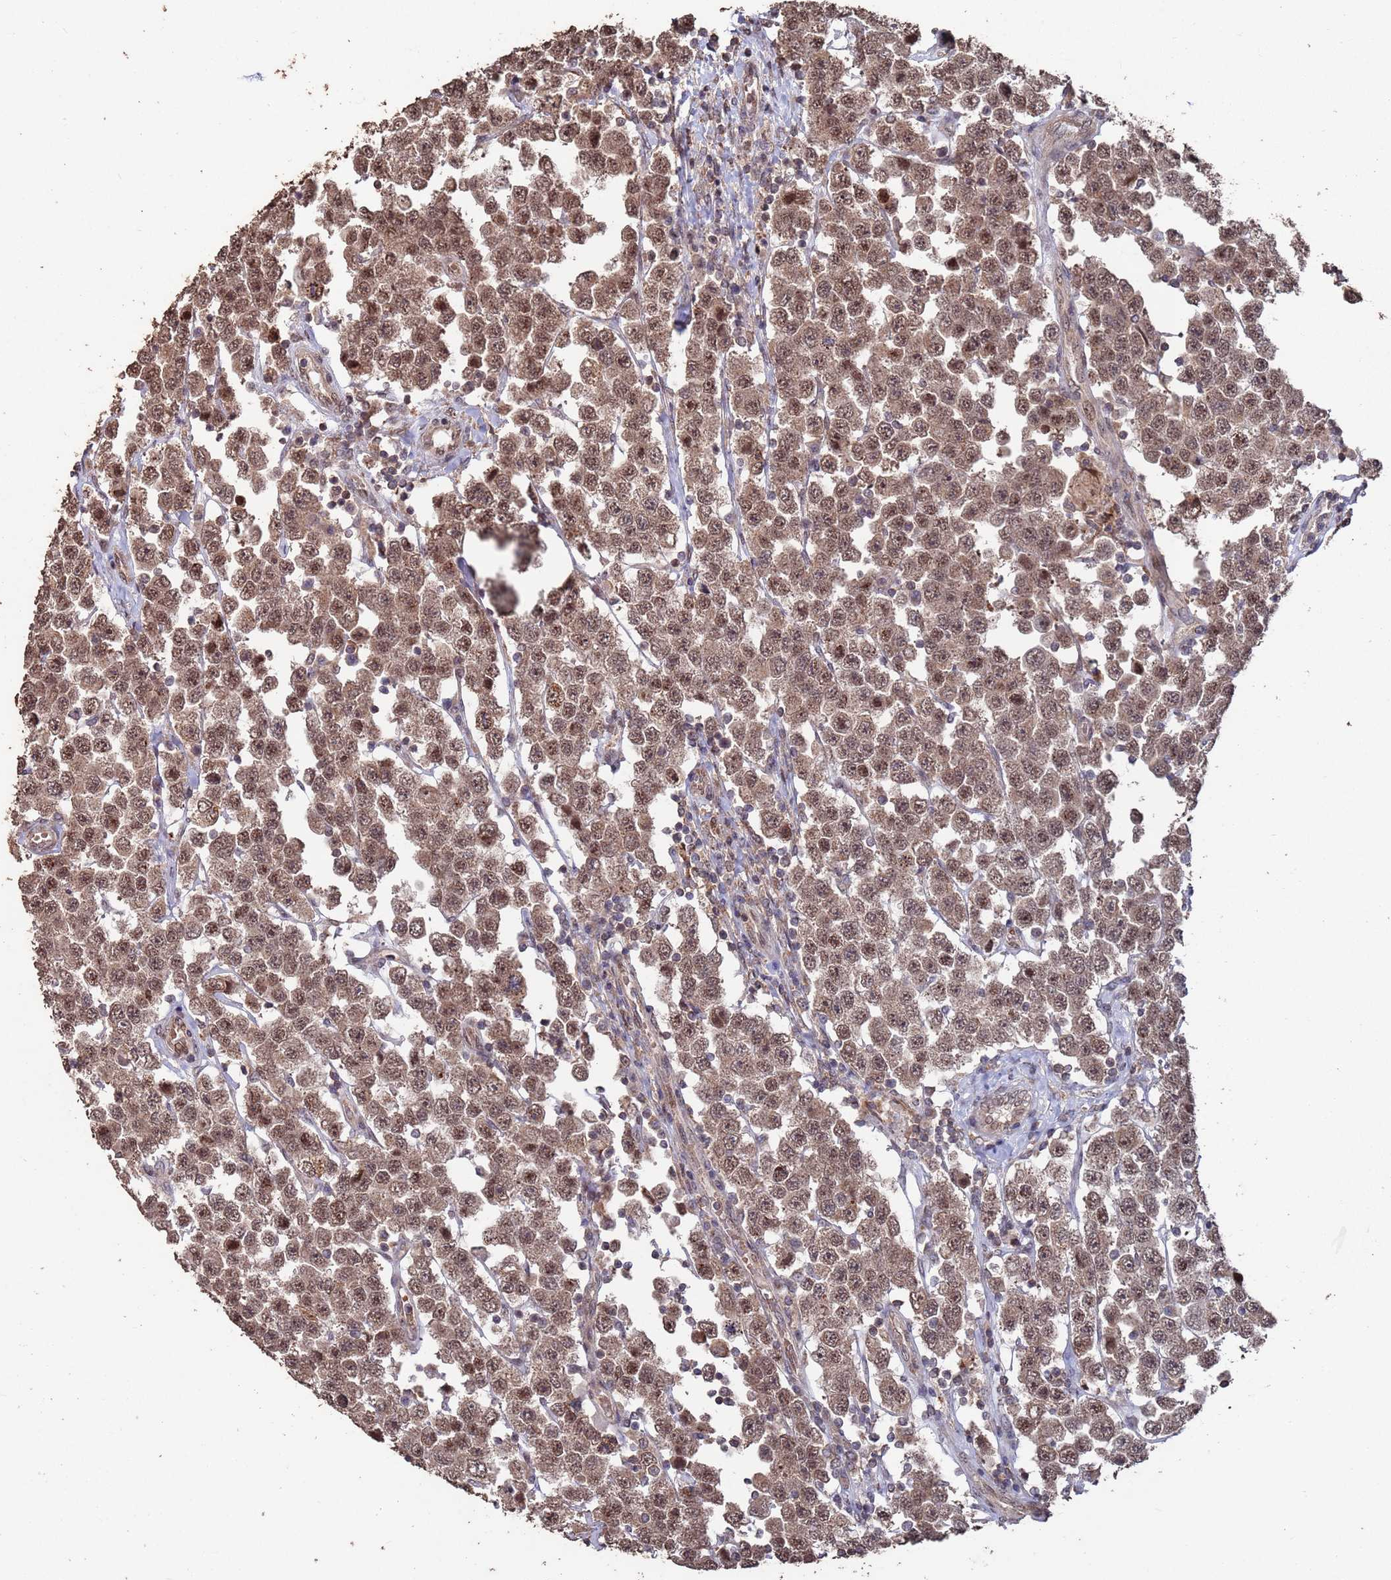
{"staining": {"intensity": "moderate", "quantity": ">75%", "location": "cytoplasmic/membranous,nuclear"}, "tissue": "testis cancer", "cell_type": "Tumor cells", "image_type": "cancer", "snomed": [{"axis": "morphology", "description": "Seminoma, NOS"}, {"axis": "topography", "description": "Testis"}], "caption": "Moderate cytoplasmic/membranous and nuclear protein staining is identified in about >75% of tumor cells in testis cancer.", "gene": "PRR7", "patient": {"sex": "male", "age": 28}}